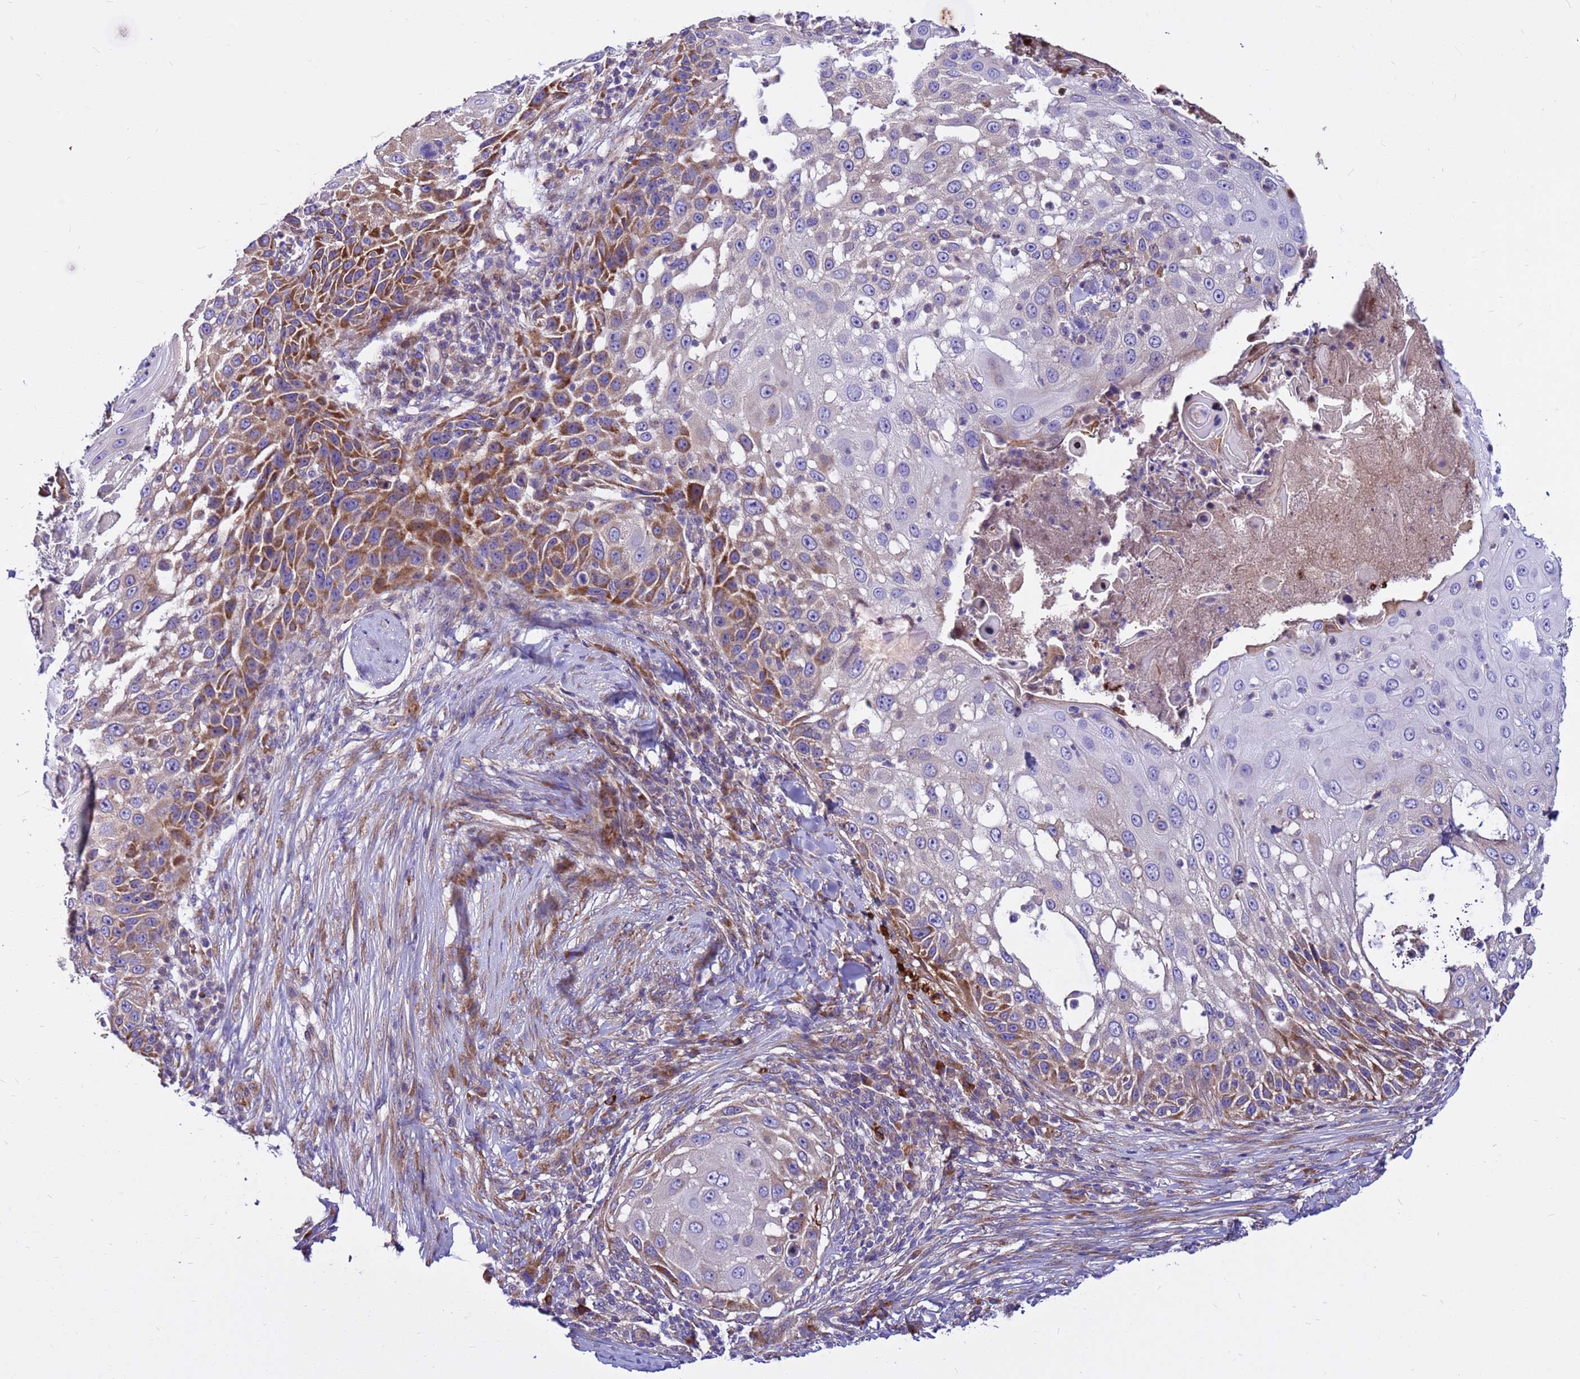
{"staining": {"intensity": "moderate", "quantity": "<25%", "location": "cytoplasmic/membranous"}, "tissue": "skin cancer", "cell_type": "Tumor cells", "image_type": "cancer", "snomed": [{"axis": "morphology", "description": "Squamous cell carcinoma, NOS"}, {"axis": "topography", "description": "Skin"}], "caption": "Immunohistochemical staining of skin cancer (squamous cell carcinoma) exhibits low levels of moderate cytoplasmic/membranous staining in approximately <25% of tumor cells.", "gene": "ZNF669", "patient": {"sex": "female", "age": 44}}